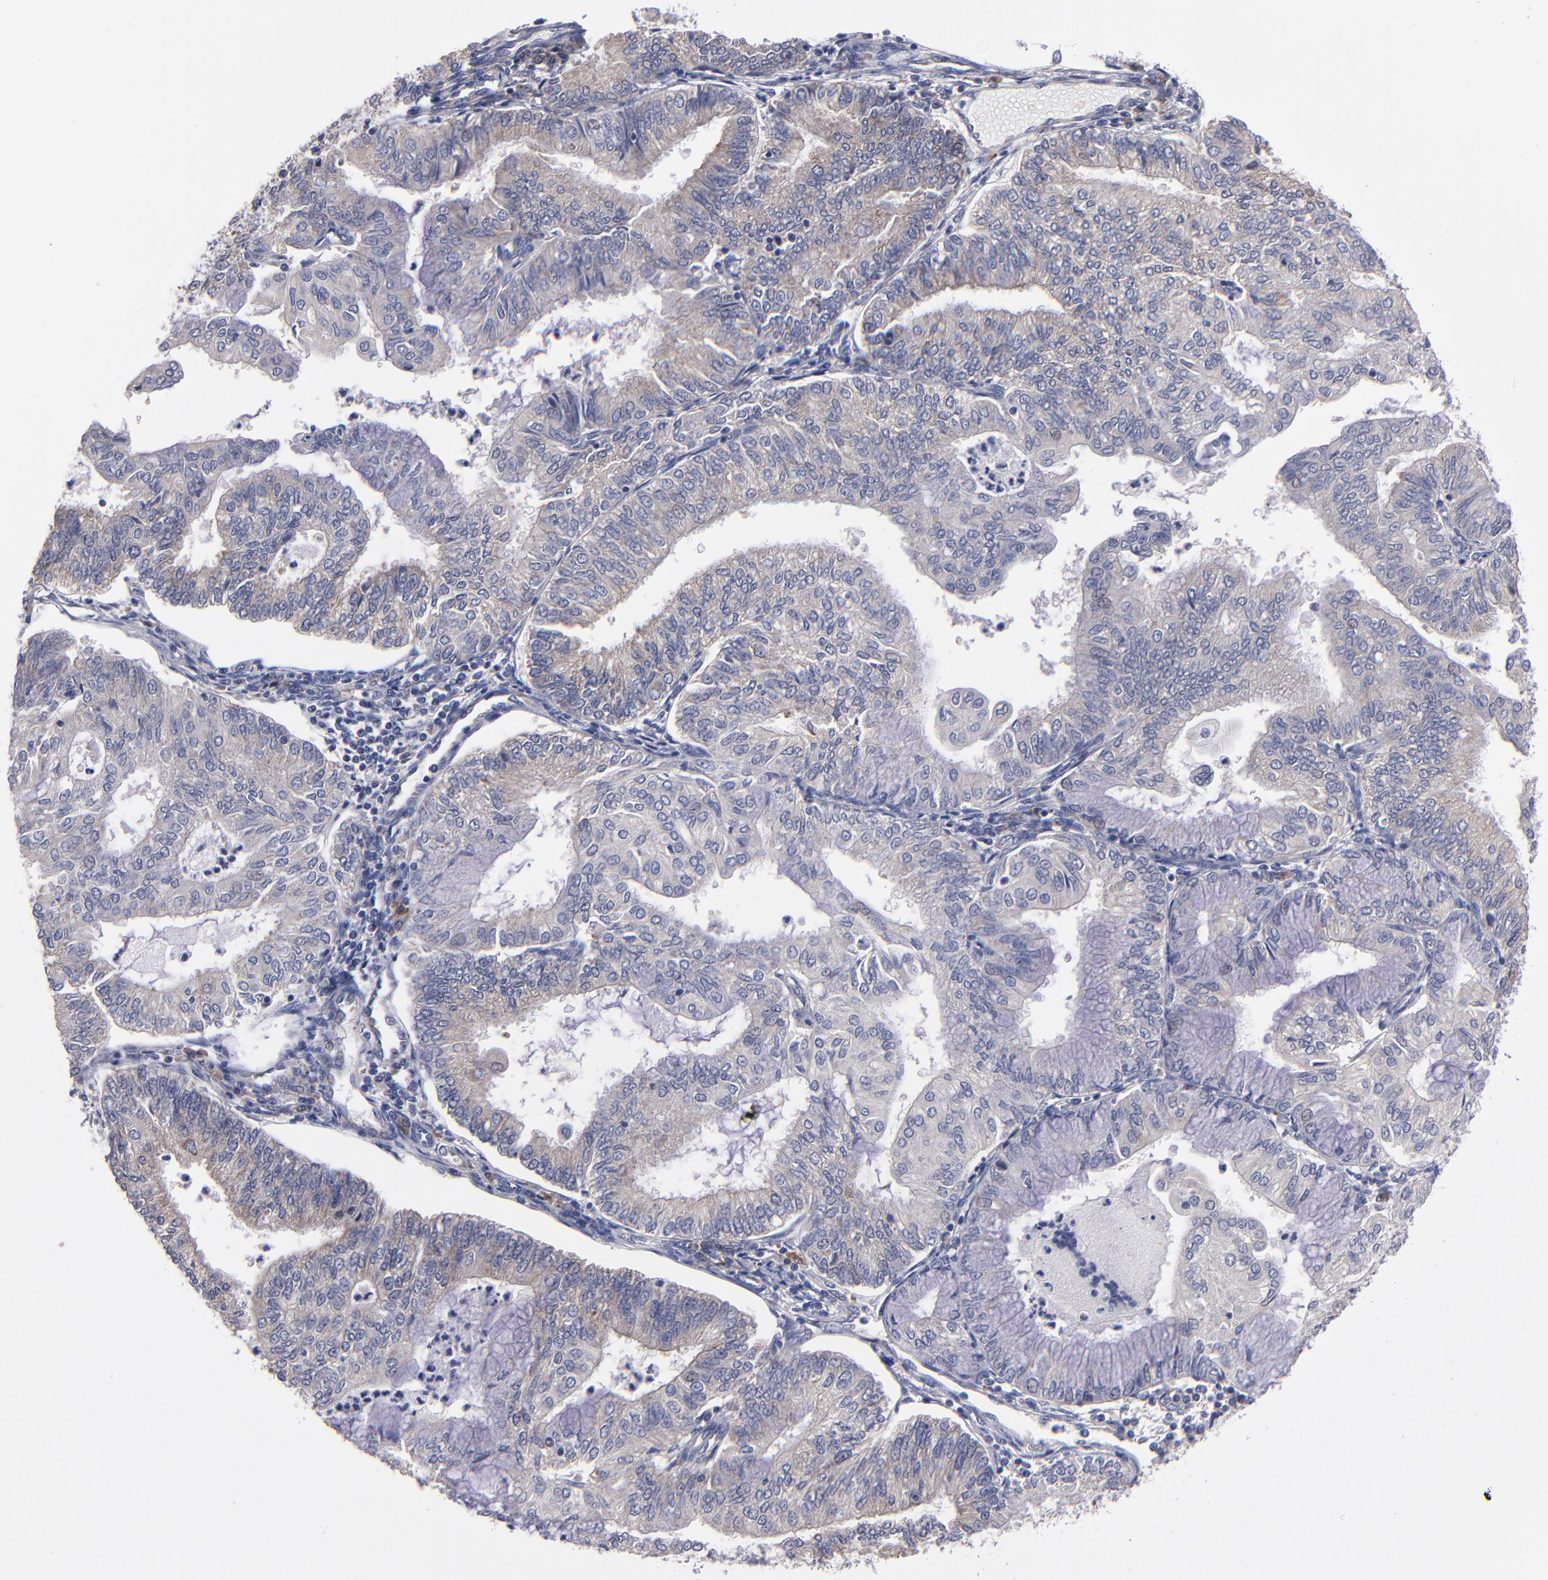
{"staining": {"intensity": "weak", "quantity": ">75%", "location": "cytoplasmic/membranous"}, "tissue": "endometrial cancer", "cell_type": "Tumor cells", "image_type": "cancer", "snomed": [{"axis": "morphology", "description": "Adenocarcinoma, NOS"}, {"axis": "topography", "description": "Endometrium"}], "caption": "Protein staining reveals weak cytoplasmic/membranous expression in about >75% of tumor cells in endometrial cancer (adenocarcinoma). The staining was performed using DAB, with brown indicating positive protein expression. Nuclei are stained blue with hematoxylin.", "gene": "EIF3L", "patient": {"sex": "female", "age": 59}}